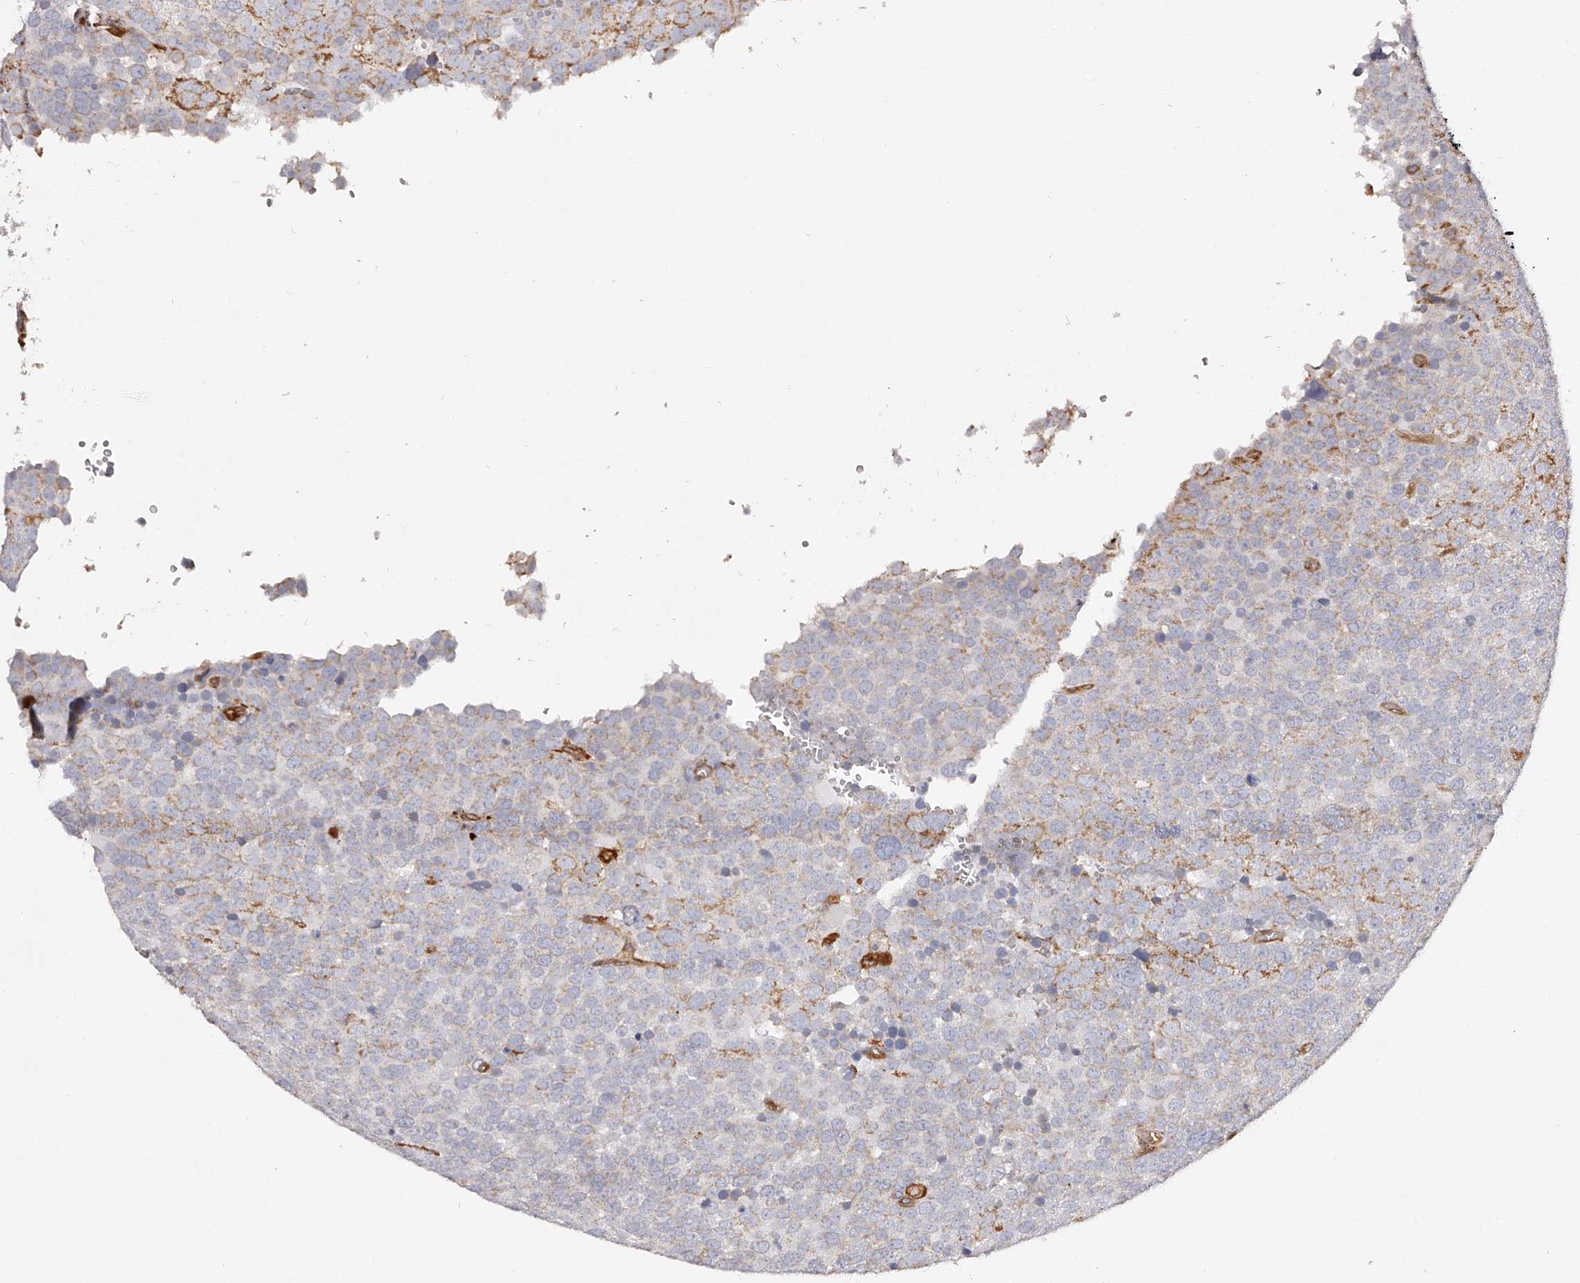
{"staining": {"intensity": "weak", "quantity": "25%-75%", "location": "cytoplasmic/membranous"}, "tissue": "testis cancer", "cell_type": "Tumor cells", "image_type": "cancer", "snomed": [{"axis": "morphology", "description": "Seminoma, NOS"}, {"axis": "topography", "description": "Testis"}], "caption": "Weak cytoplasmic/membranous positivity is appreciated in approximately 25%-75% of tumor cells in seminoma (testis).", "gene": "LAP3", "patient": {"sex": "male", "age": 71}}